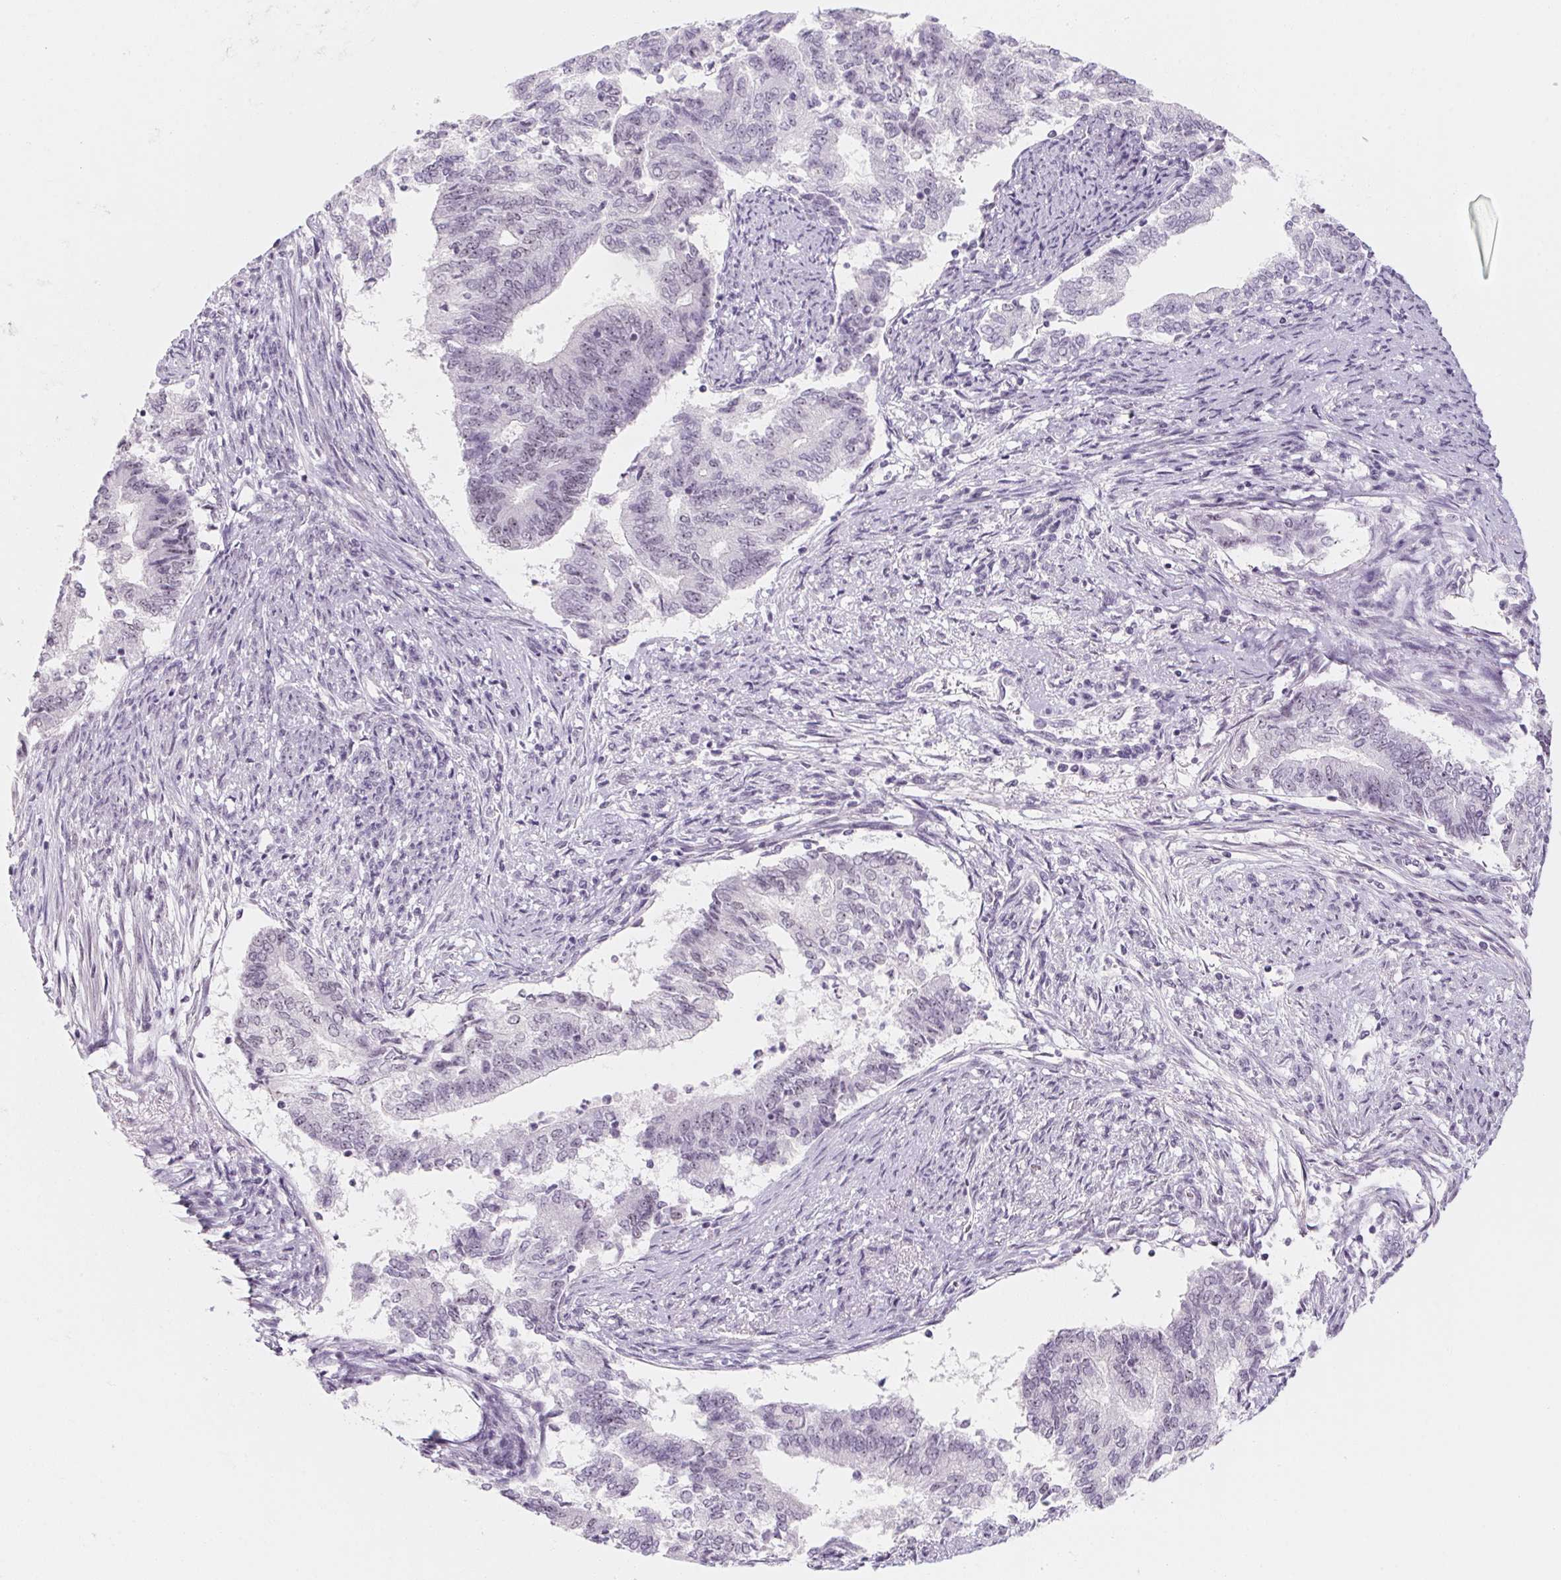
{"staining": {"intensity": "weak", "quantity": "<25%", "location": "nuclear"}, "tissue": "endometrial cancer", "cell_type": "Tumor cells", "image_type": "cancer", "snomed": [{"axis": "morphology", "description": "Adenocarcinoma, NOS"}, {"axis": "topography", "description": "Endometrium"}], "caption": "This is an immunohistochemistry (IHC) photomicrograph of adenocarcinoma (endometrial). There is no positivity in tumor cells.", "gene": "ZIC4", "patient": {"sex": "female", "age": 65}}